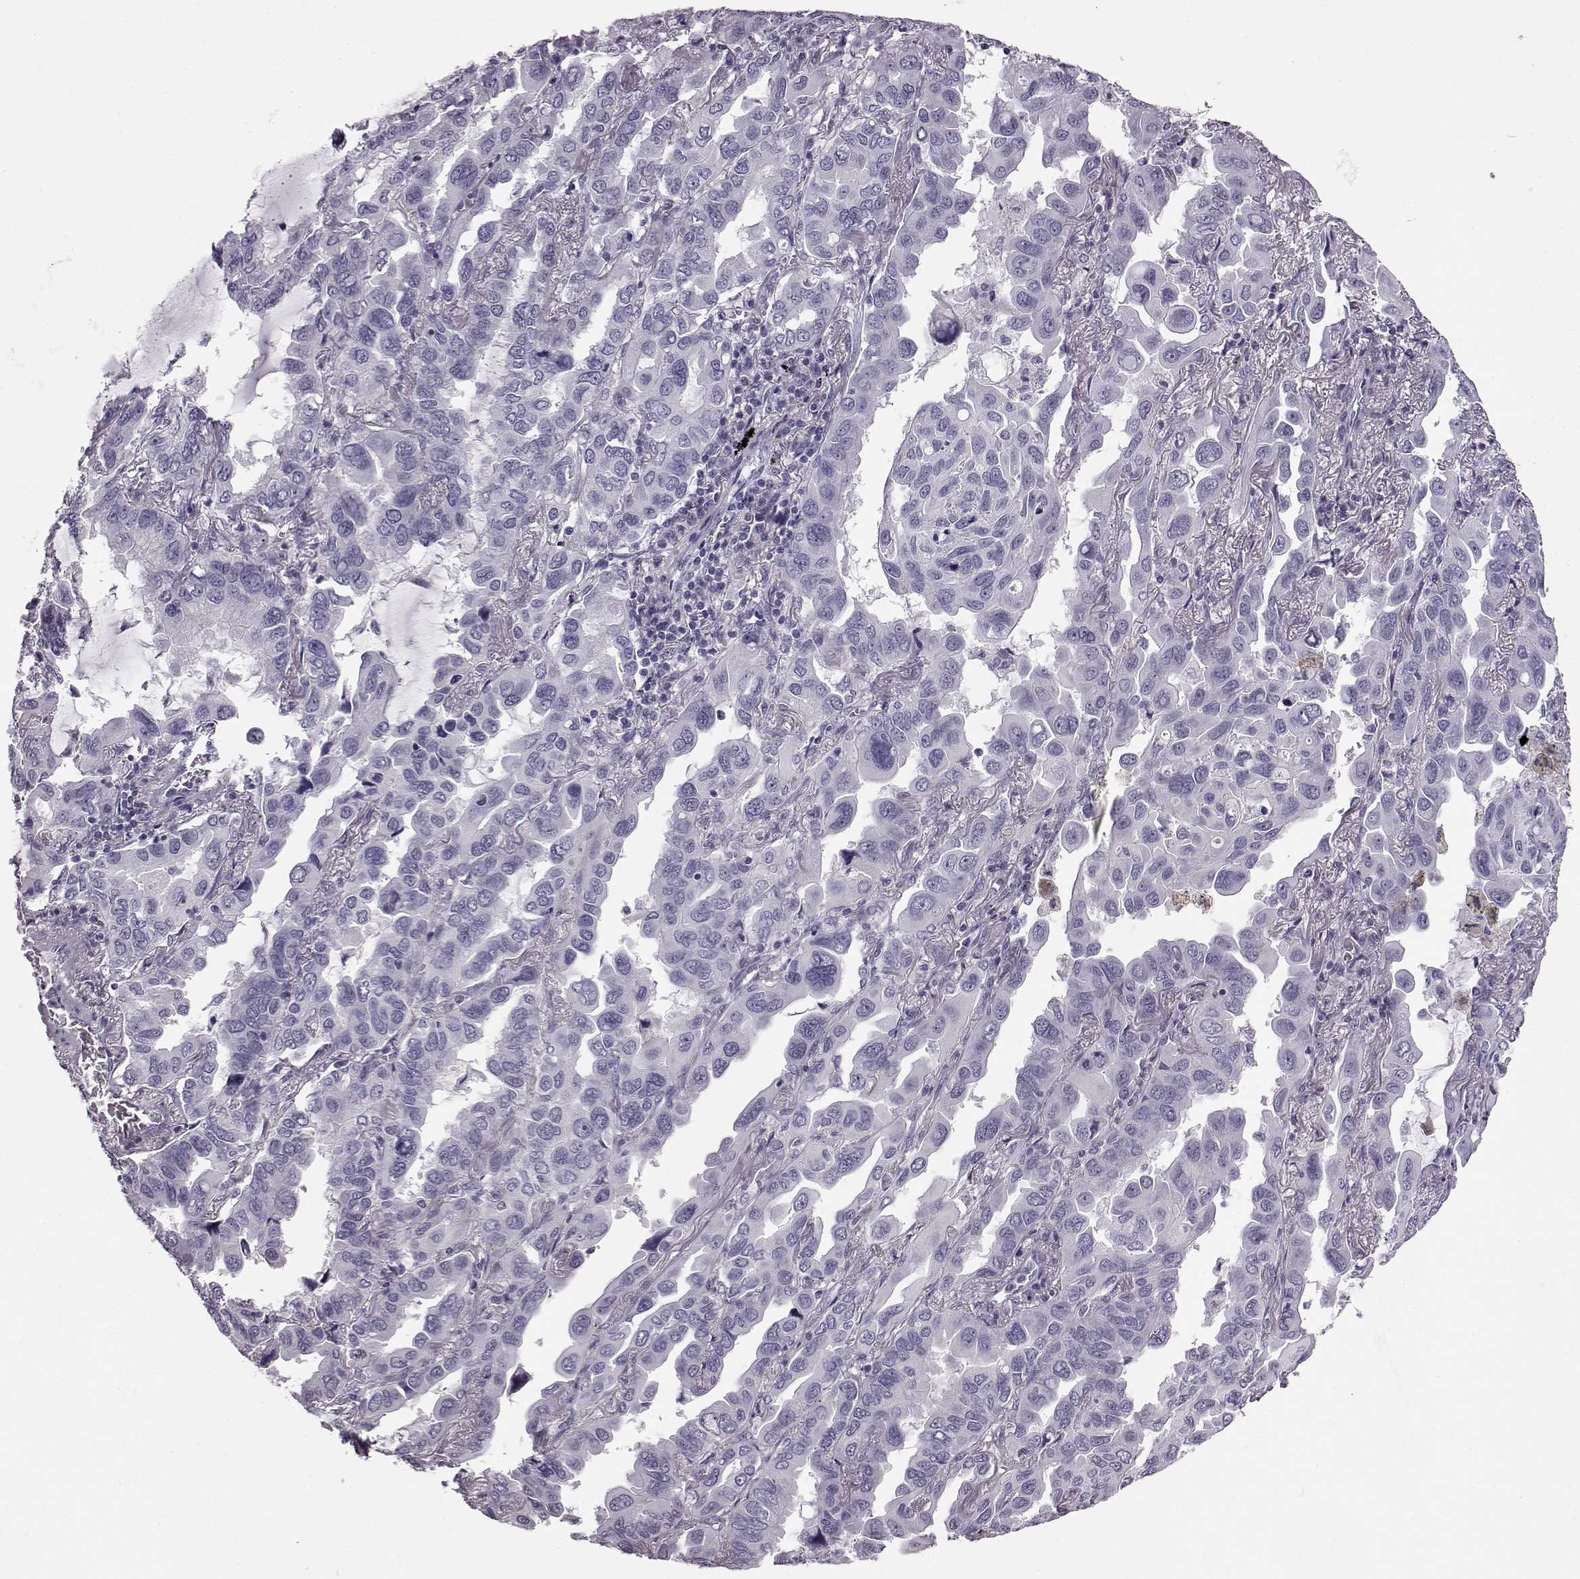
{"staining": {"intensity": "negative", "quantity": "none", "location": "none"}, "tissue": "lung cancer", "cell_type": "Tumor cells", "image_type": "cancer", "snomed": [{"axis": "morphology", "description": "Adenocarcinoma, NOS"}, {"axis": "topography", "description": "Lung"}], "caption": "High power microscopy histopathology image of an immunohistochemistry micrograph of lung cancer (adenocarcinoma), revealing no significant positivity in tumor cells.", "gene": "ADGRG2", "patient": {"sex": "male", "age": 64}}